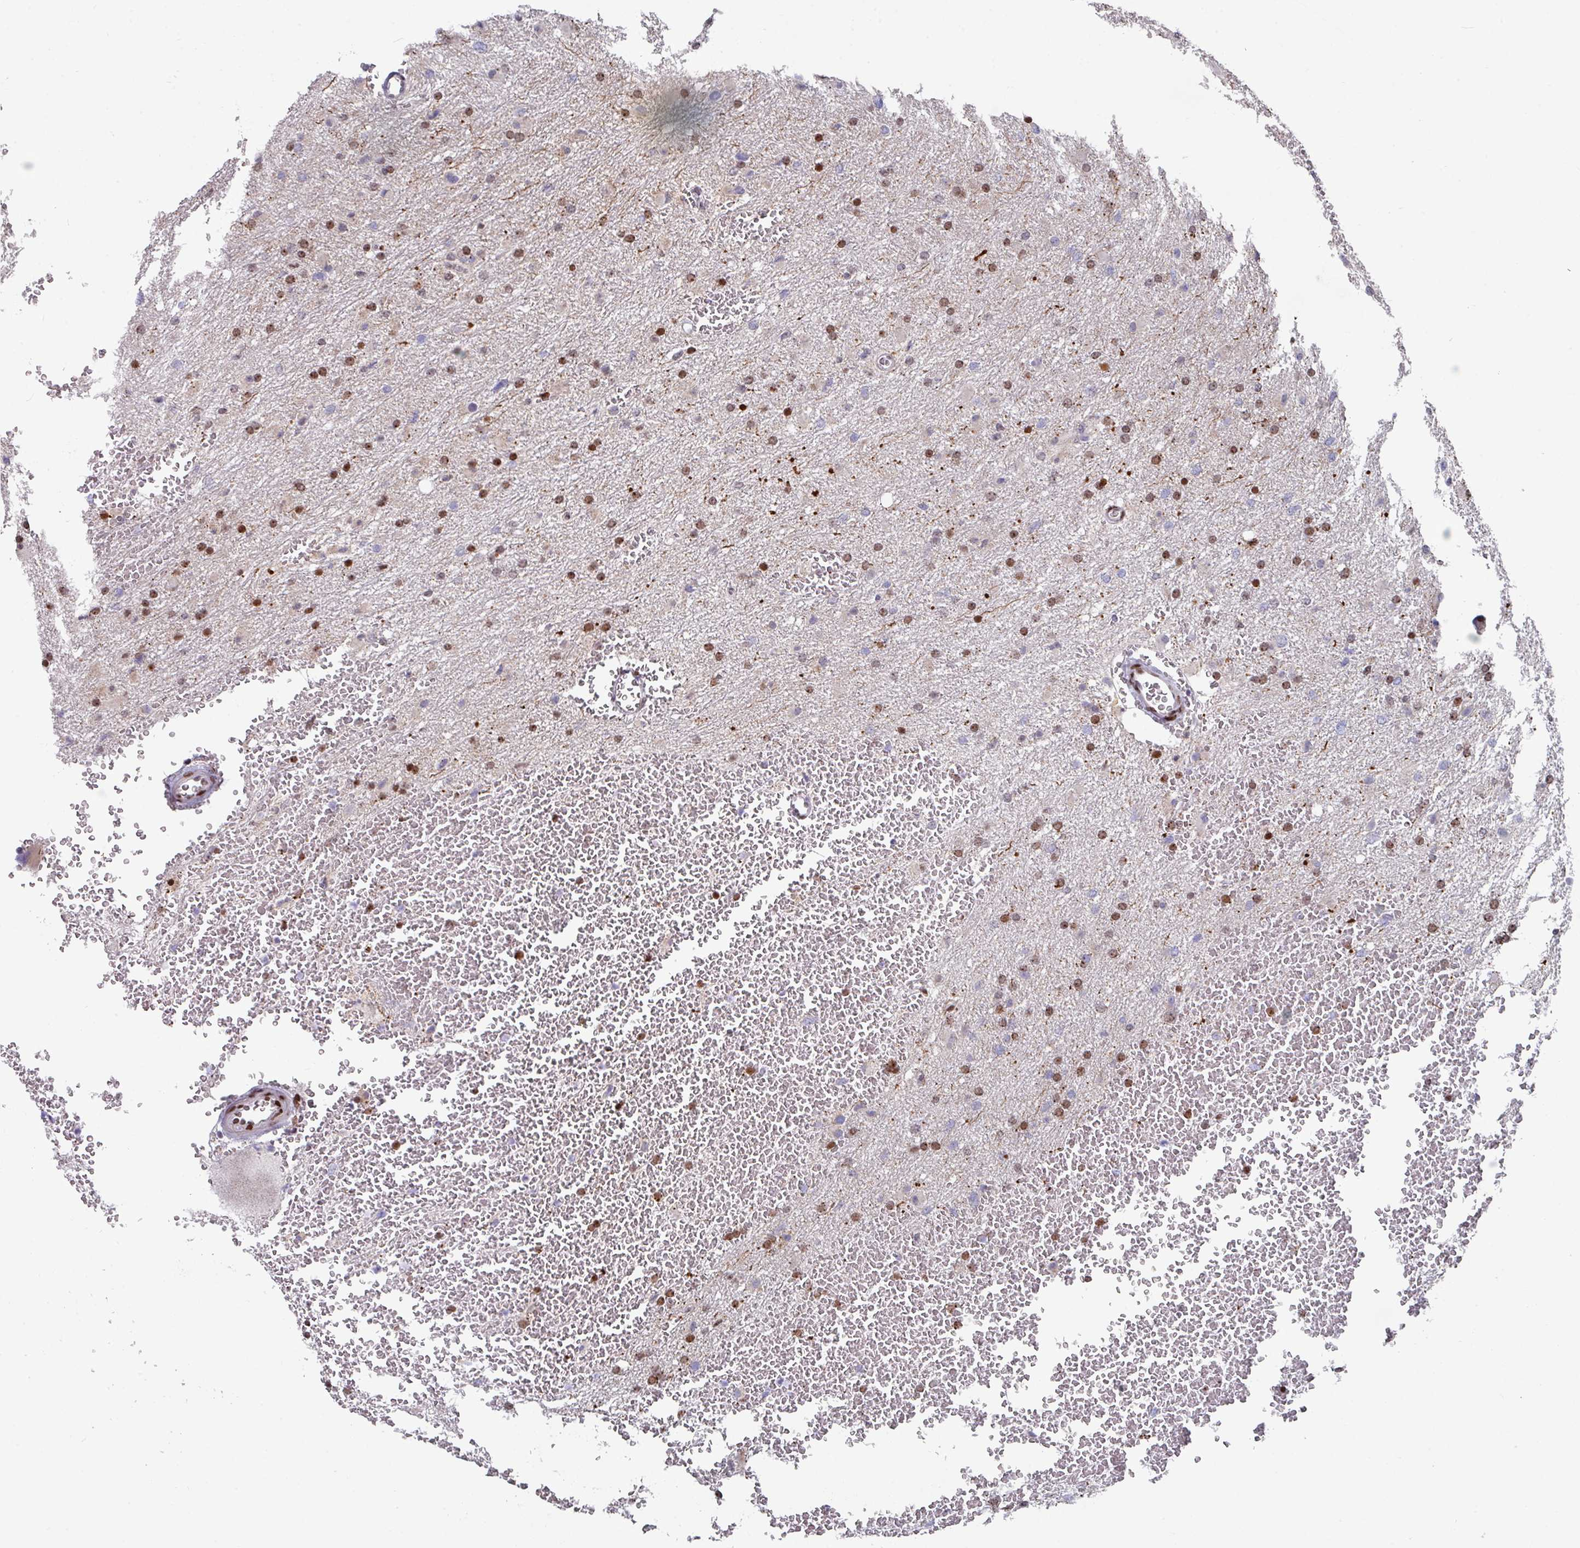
{"staining": {"intensity": "moderate", "quantity": ">75%", "location": "nuclear"}, "tissue": "glioma", "cell_type": "Tumor cells", "image_type": "cancer", "snomed": [{"axis": "morphology", "description": "Glioma, malignant, High grade"}, {"axis": "topography", "description": "Cerebral cortex"}], "caption": "The photomicrograph exhibits immunohistochemical staining of glioma. There is moderate nuclear staining is appreciated in approximately >75% of tumor cells.", "gene": "CBX7", "patient": {"sex": "female", "age": 36}}